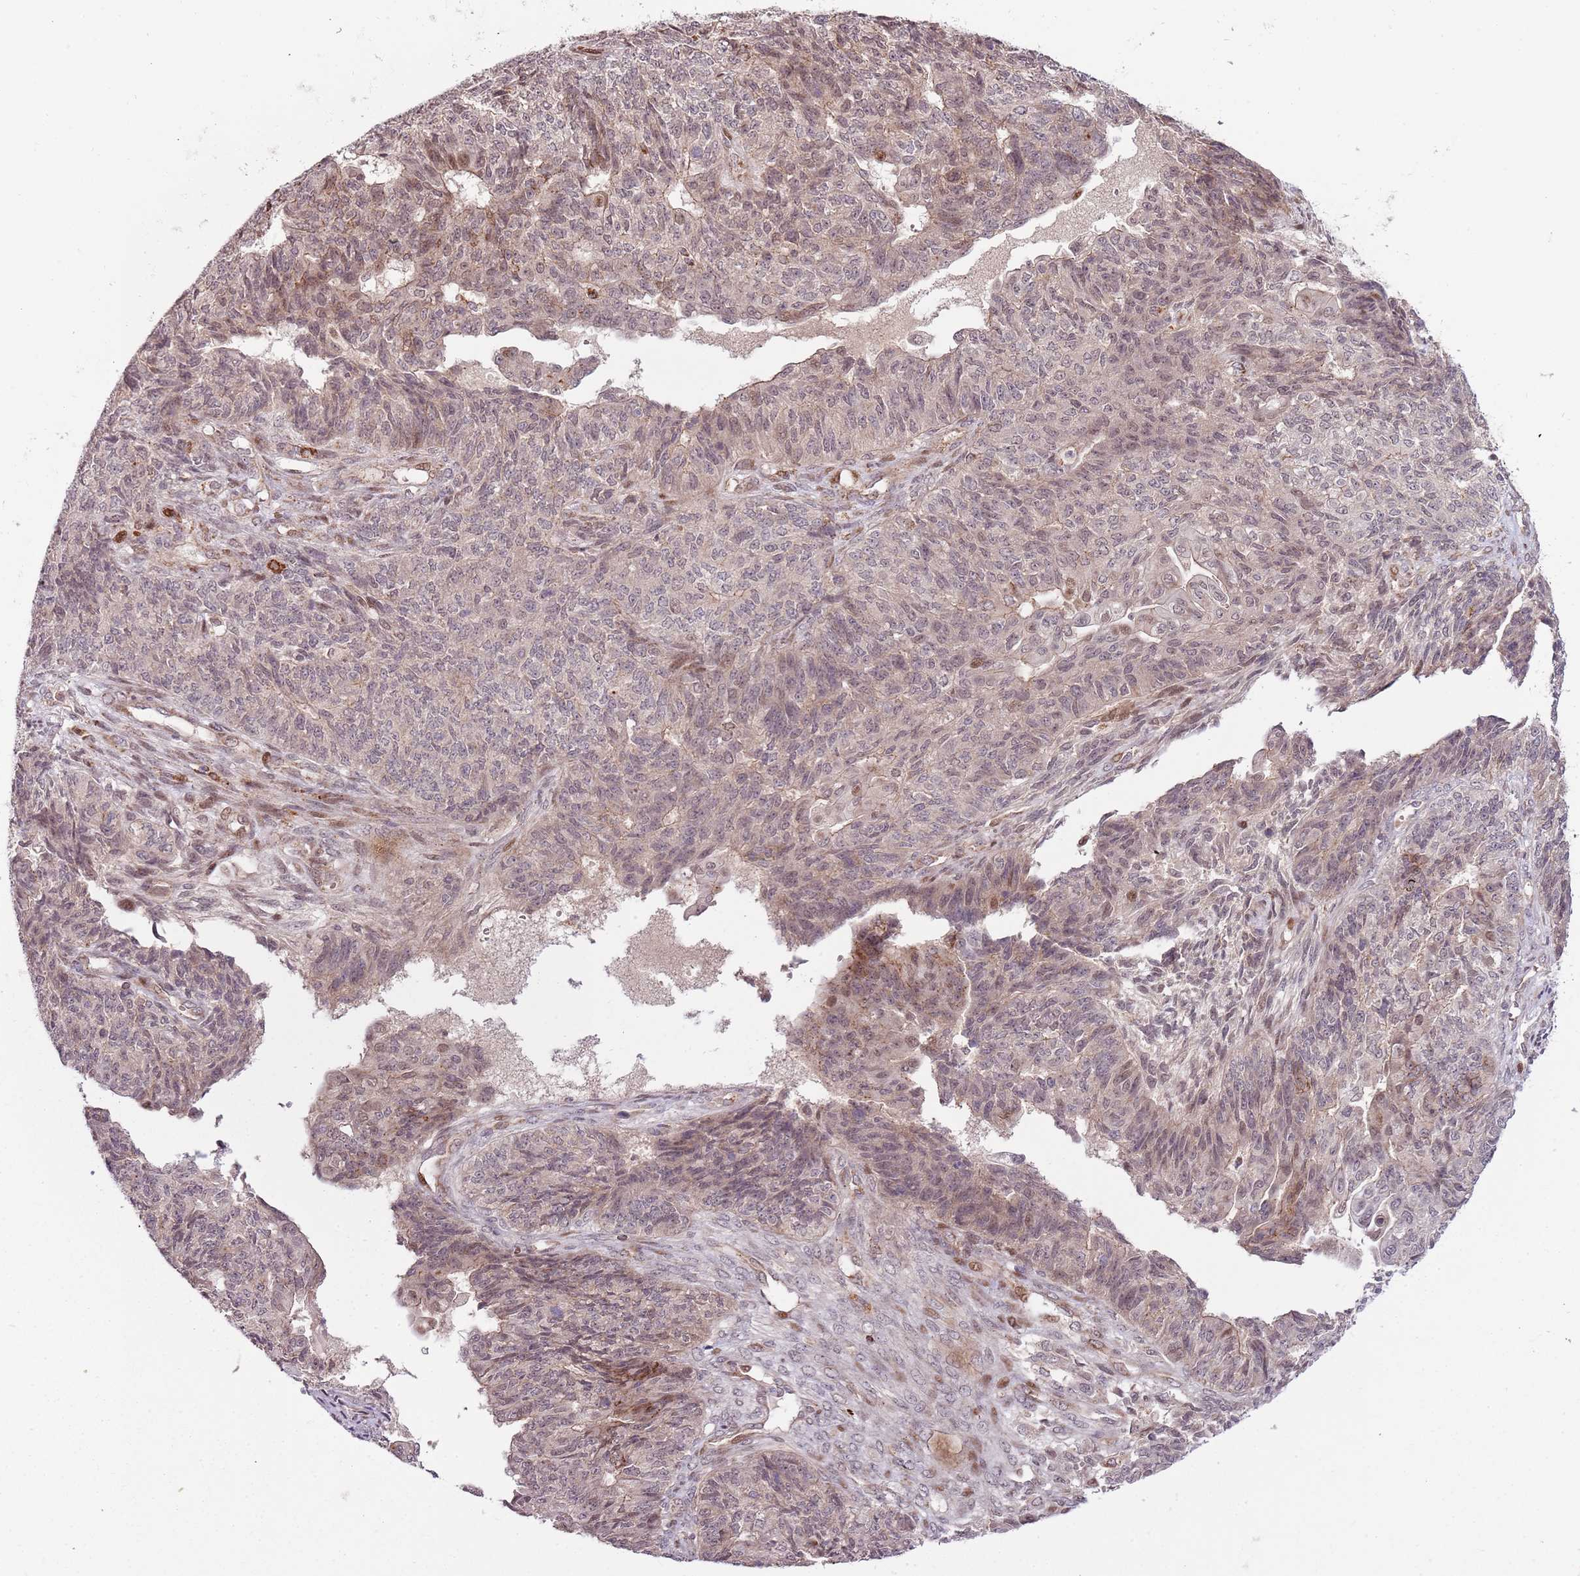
{"staining": {"intensity": "weak", "quantity": "<25%", "location": "nuclear"}, "tissue": "endometrial cancer", "cell_type": "Tumor cells", "image_type": "cancer", "snomed": [{"axis": "morphology", "description": "Adenocarcinoma, NOS"}, {"axis": "topography", "description": "Endometrium"}], "caption": "A high-resolution micrograph shows immunohistochemistry (IHC) staining of endometrial cancer (adenocarcinoma), which shows no significant positivity in tumor cells.", "gene": "ULK3", "patient": {"sex": "female", "age": 32}}